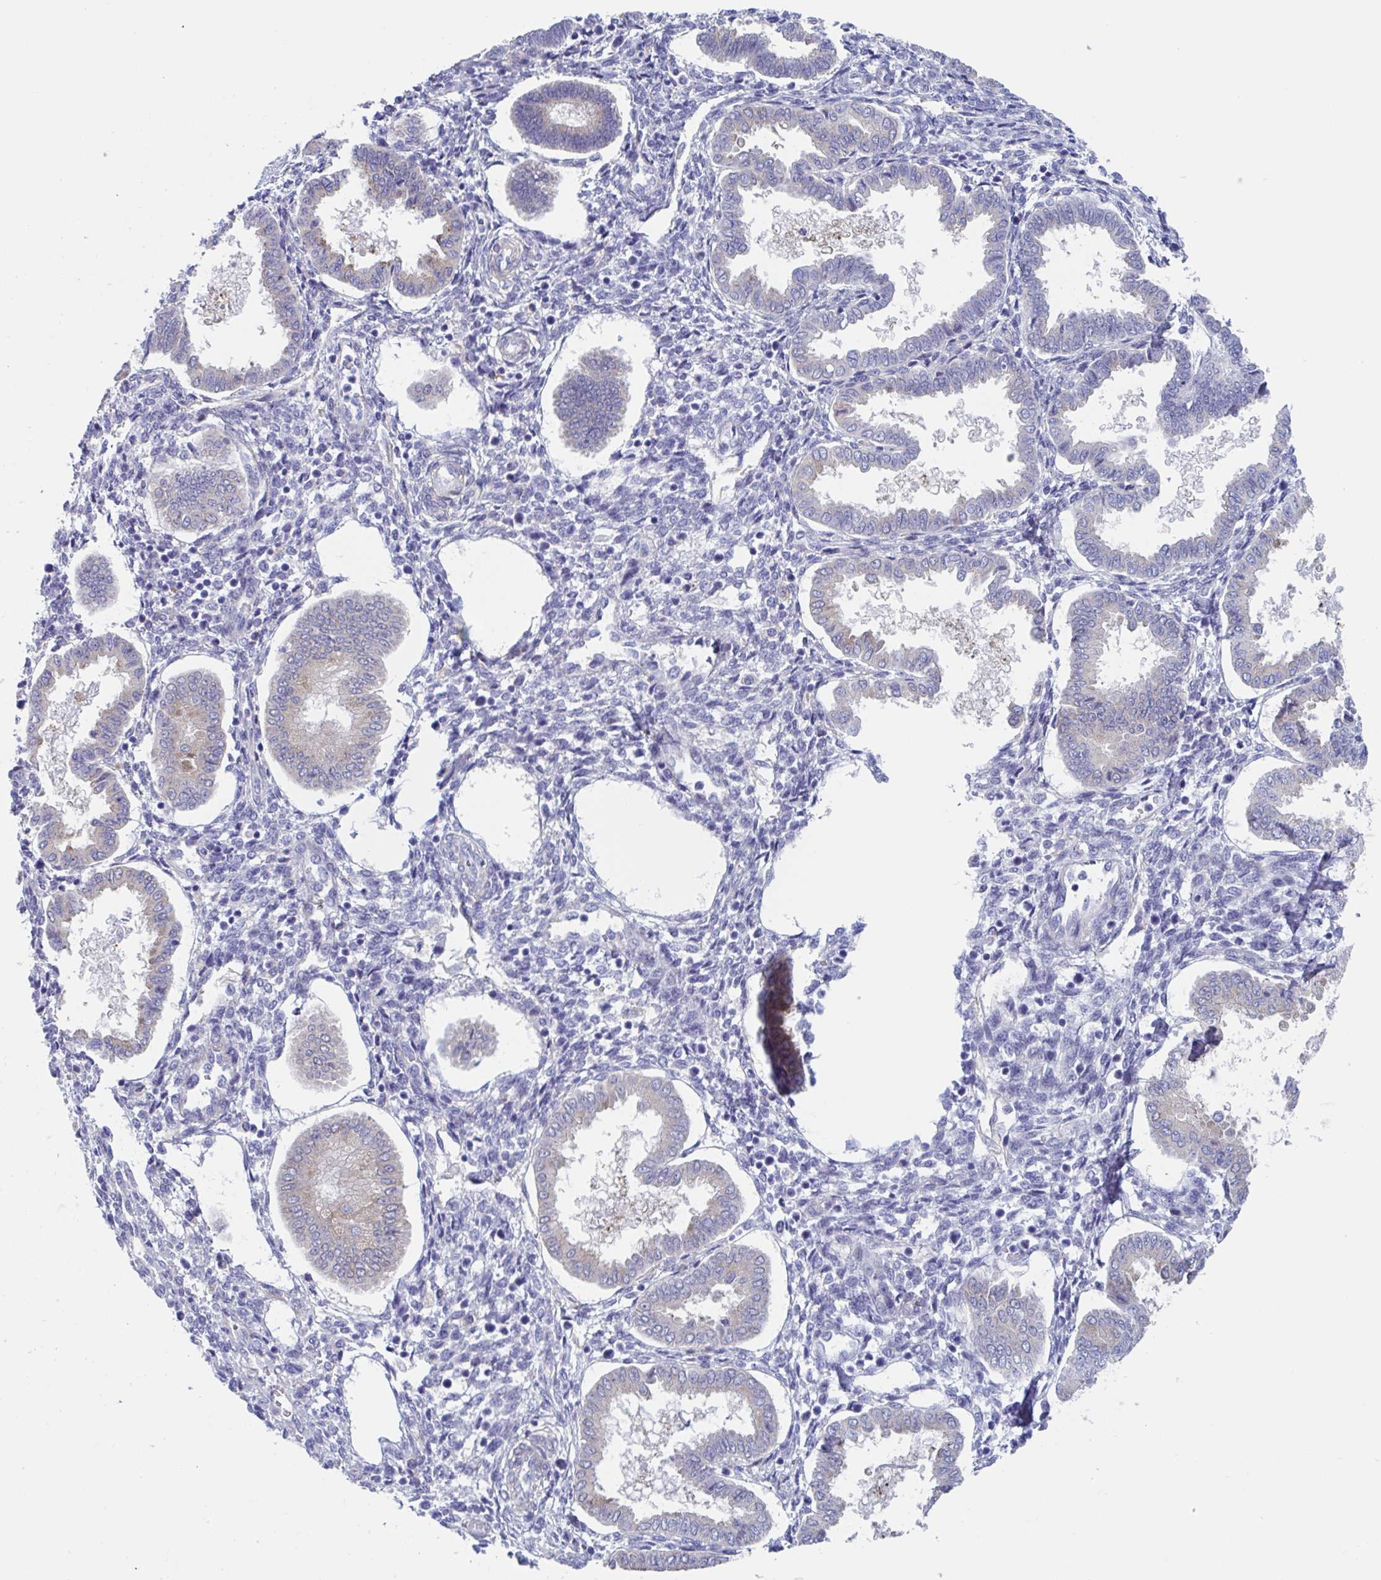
{"staining": {"intensity": "negative", "quantity": "none", "location": "none"}, "tissue": "endometrium", "cell_type": "Cells in endometrial stroma", "image_type": "normal", "snomed": [{"axis": "morphology", "description": "Normal tissue, NOS"}, {"axis": "topography", "description": "Endometrium"}], "caption": "Histopathology image shows no significant protein positivity in cells in endometrial stroma of unremarkable endometrium.", "gene": "LPIN3", "patient": {"sex": "female", "age": 24}}